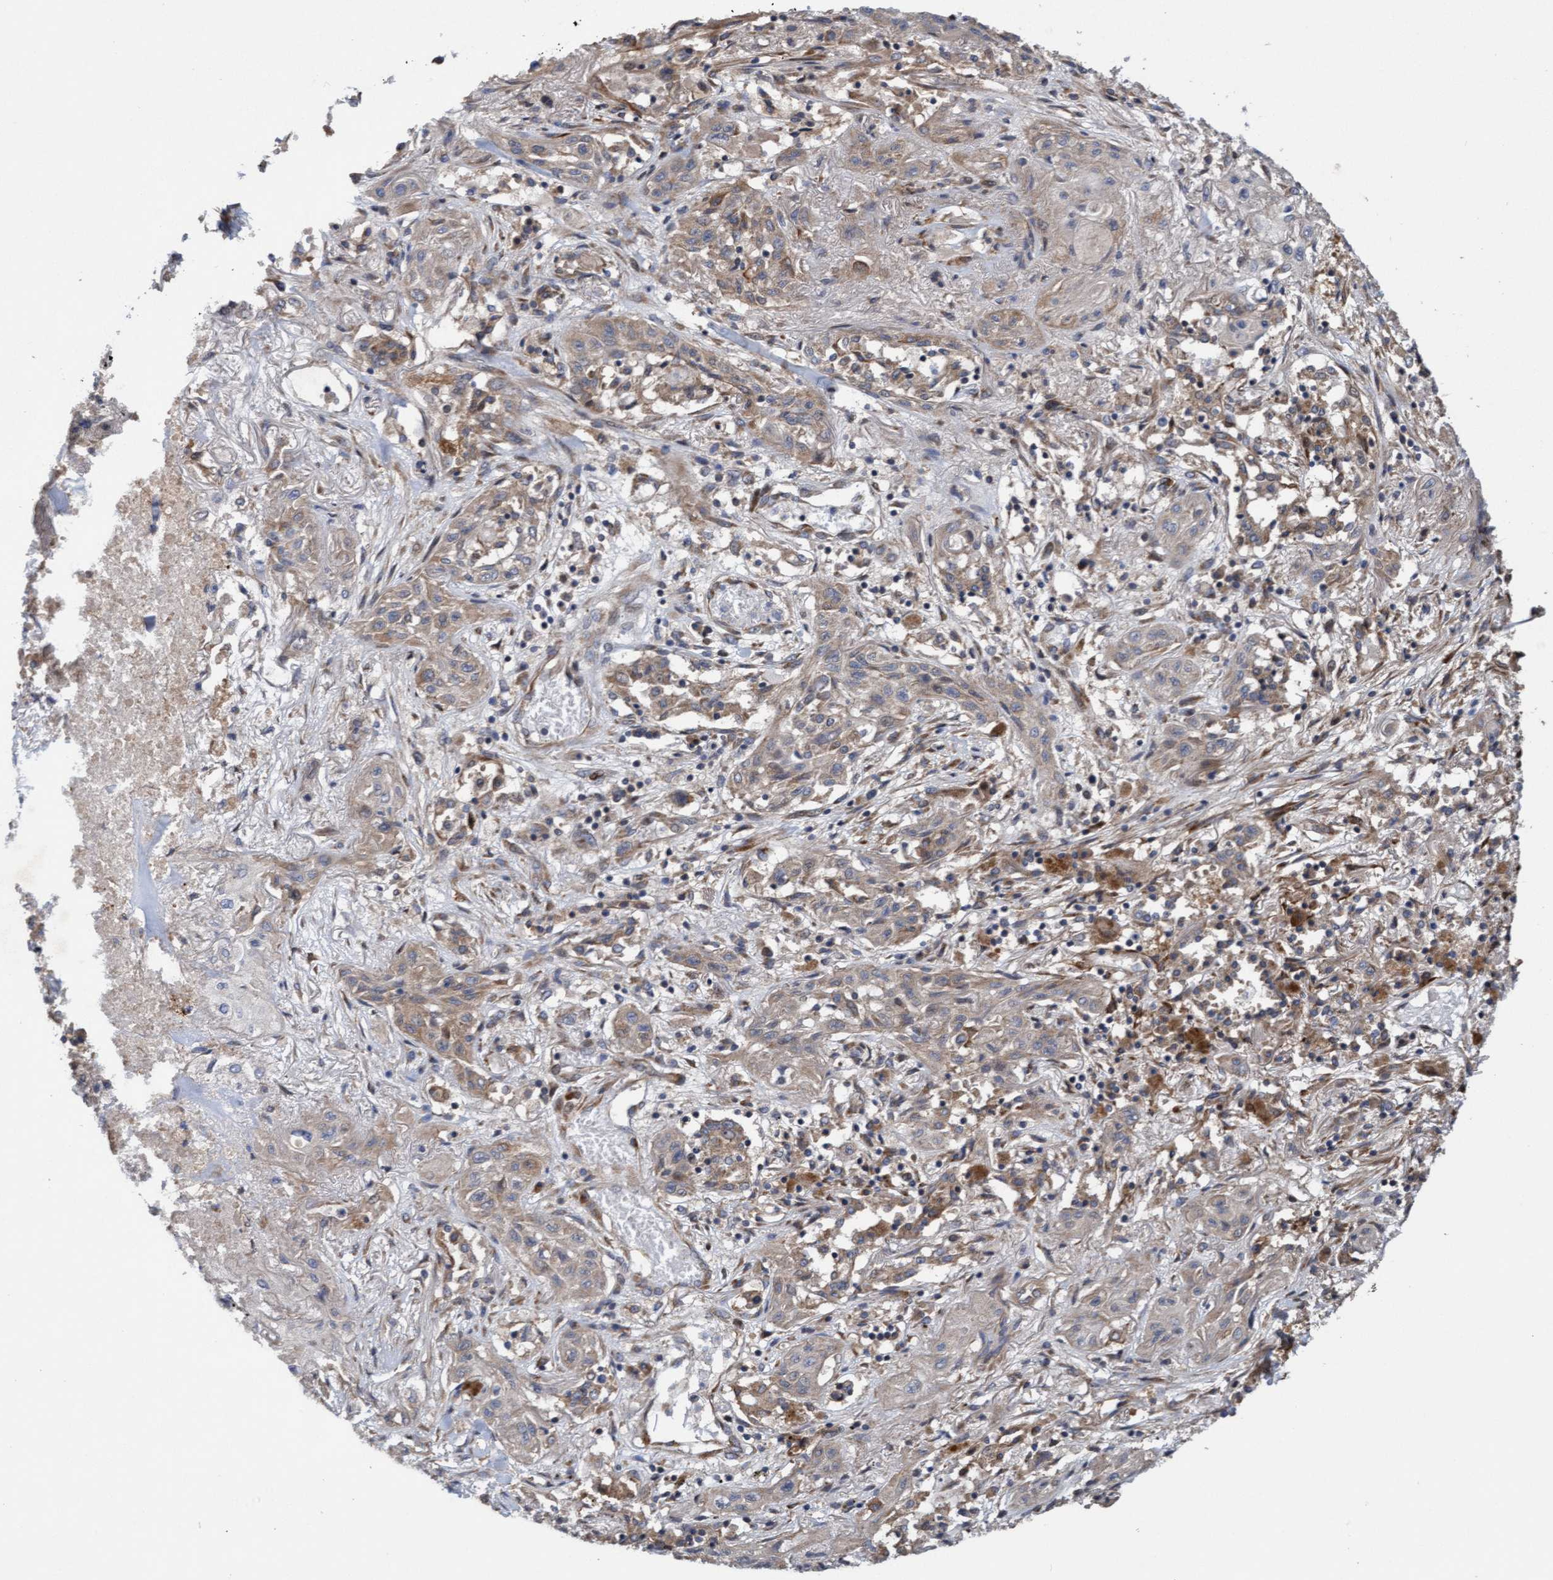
{"staining": {"intensity": "weak", "quantity": ">75%", "location": "cytoplasmic/membranous"}, "tissue": "lung cancer", "cell_type": "Tumor cells", "image_type": "cancer", "snomed": [{"axis": "morphology", "description": "Squamous cell carcinoma, NOS"}, {"axis": "topography", "description": "Lung"}], "caption": "Tumor cells exhibit low levels of weak cytoplasmic/membranous staining in about >75% of cells in lung cancer (squamous cell carcinoma).", "gene": "ELP5", "patient": {"sex": "female", "age": 47}}